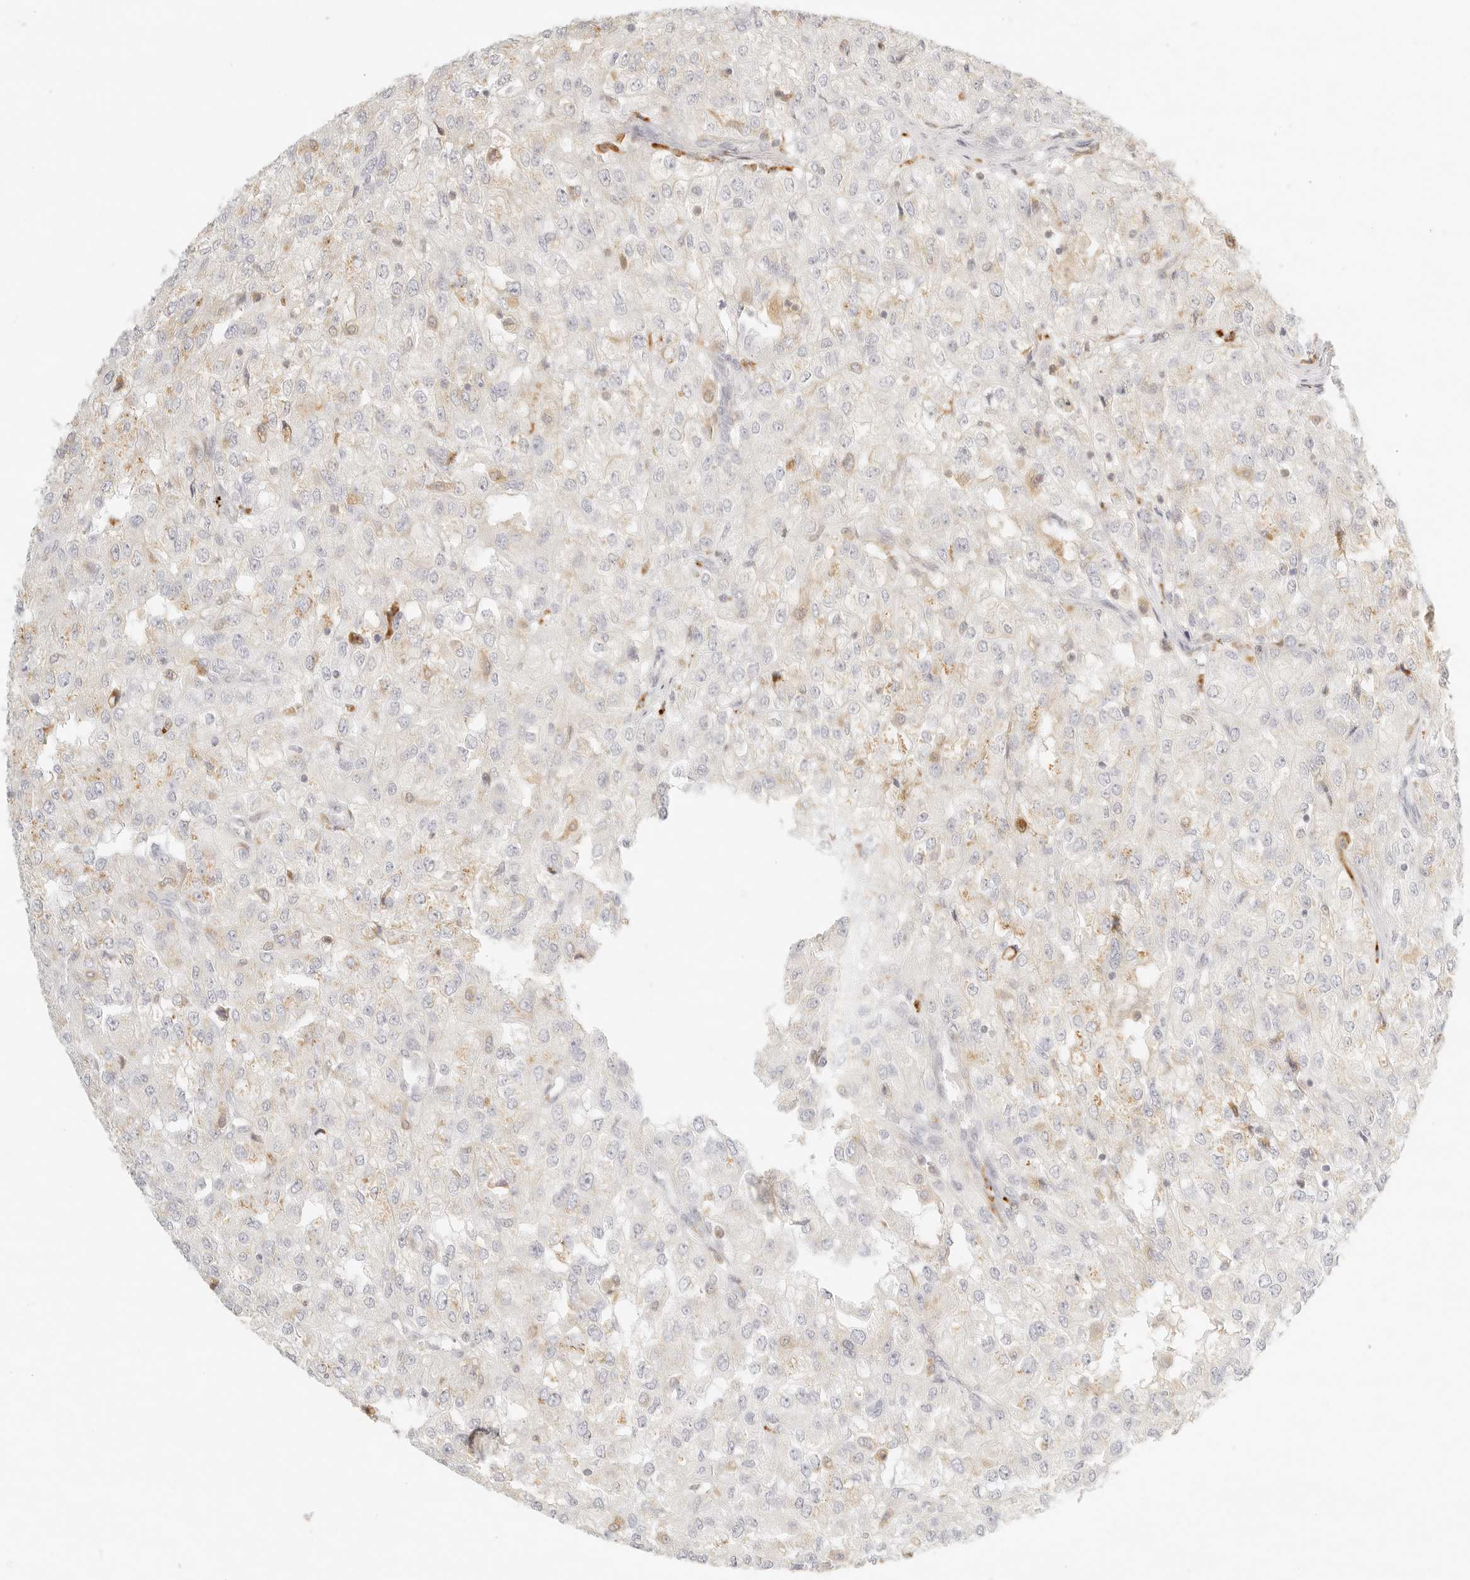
{"staining": {"intensity": "weak", "quantity": "<25%", "location": "cytoplasmic/membranous"}, "tissue": "renal cancer", "cell_type": "Tumor cells", "image_type": "cancer", "snomed": [{"axis": "morphology", "description": "Adenocarcinoma, NOS"}, {"axis": "topography", "description": "Kidney"}], "caption": "An immunohistochemistry histopathology image of renal adenocarcinoma is shown. There is no staining in tumor cells of renal adenocarcinoma. The staining was performed using DAB to visualize the protein expression in brown, while the nuclei were stained in blue with hematoxylin (Magnification: 20x).", "gene": "RNASET2", "patient": {"sex": "female", "age": 54}}